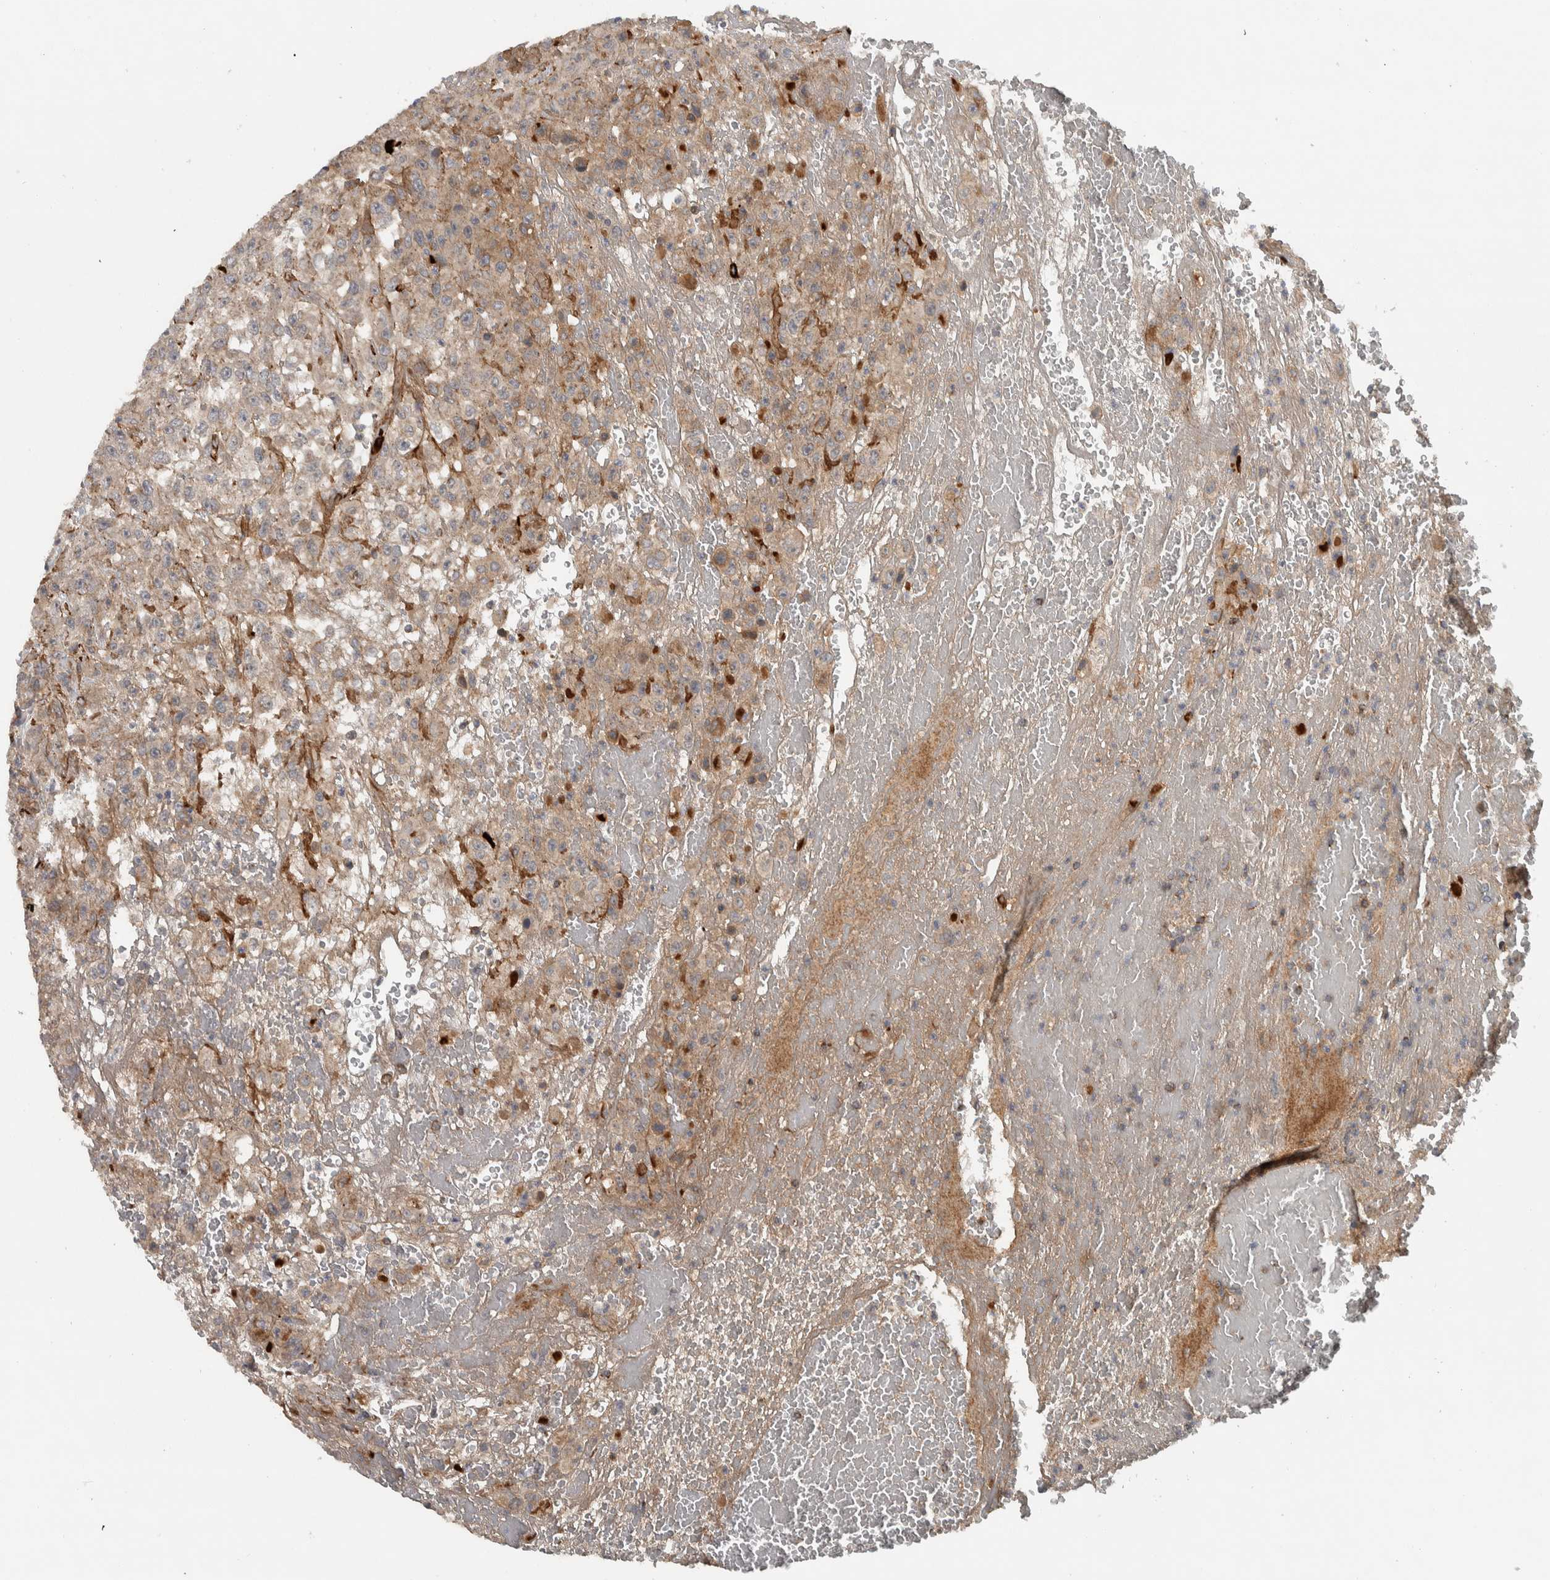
{"staining": {"intensity": "moderate", "quantity": ">75%", "location": "cytoplasmic/membranous"}, "tissue": "urothelial cancer", "cell_type": "Tumor cells", "image_type": "cancer", "snomed": [{"axis": "morphology", "description": "Urothelial carcinoma, High grade"}, {"axis": "topography", "description": "Urinary bladder"}], "caption": "Immunohistochemistry (IHC) (DAB (3,3'-diaminobenzidine)) staining of human high-grade urothelial carcinoma exhibits moderate cytoplasmic/membranous protein positivity in about >75% of tumor cells.", "gene": "LBHD1", "patient": {"sex": "male", "age": 46}}